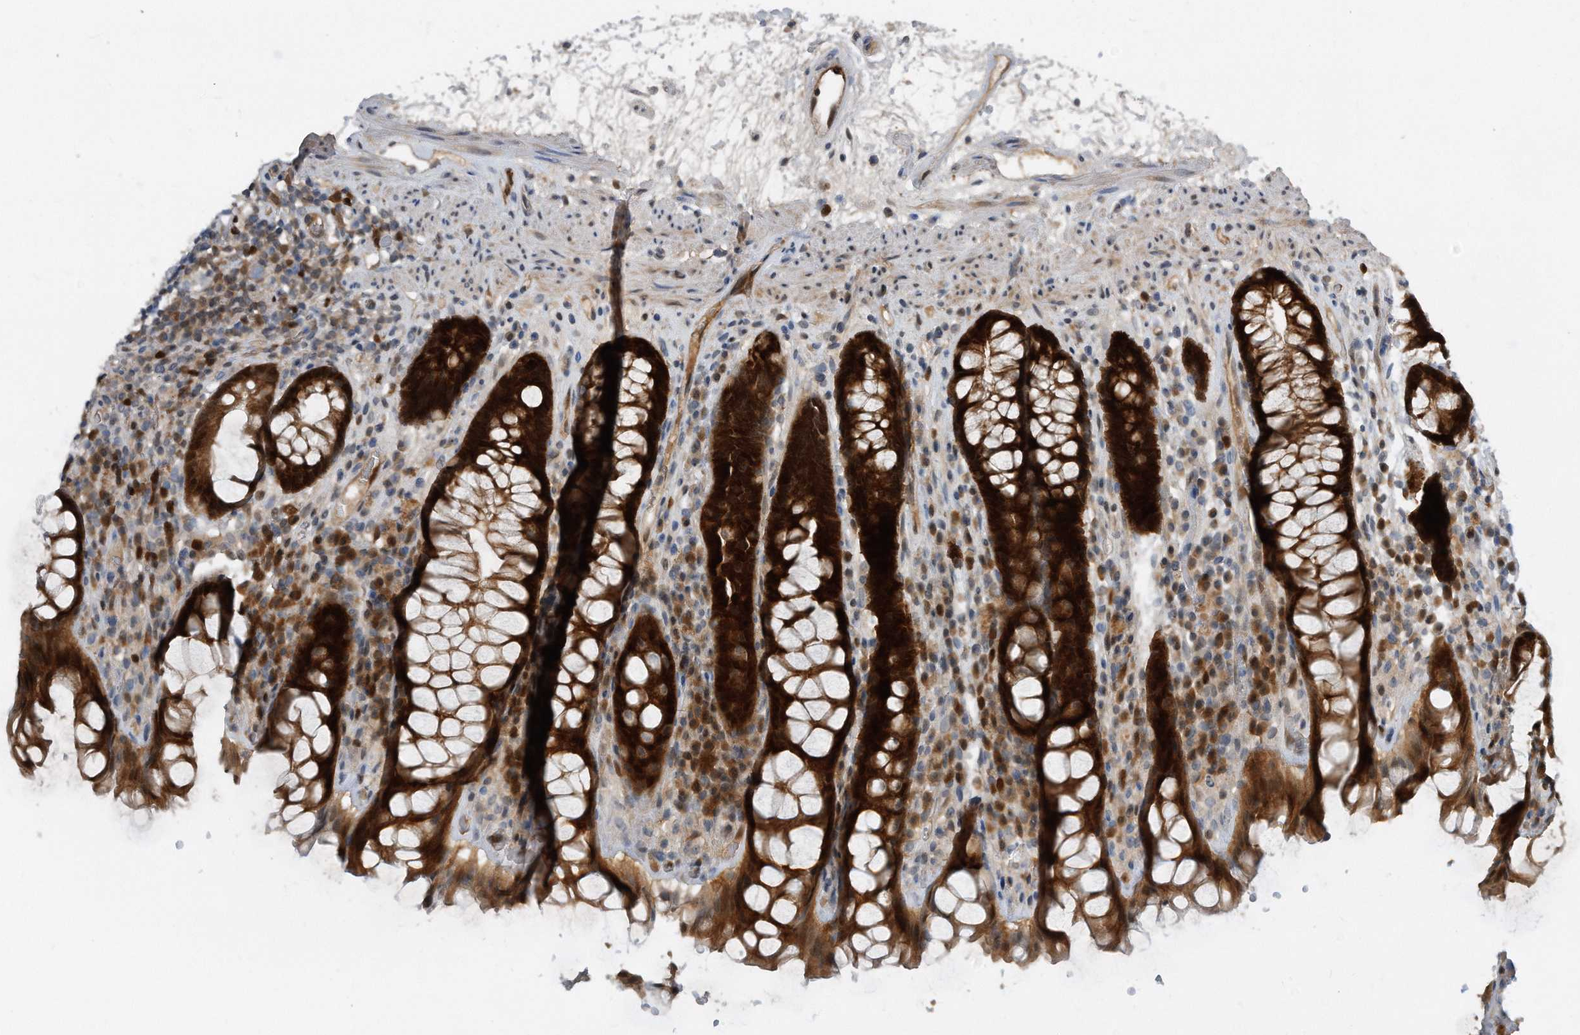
{"staining": {"intensity": "strong", "quantity": ">75%", "location": "cytoplasmic/membranous"}, "tissue": "rectum", "cell_type": "Glandular cells", "image_type": "normal", "snomed": [{"axis": "morphology", "description": "Normal tissue, NOS"}, {"axis": "topography", "description": "Rectum"}], "caption": "Brown immunohistochemical staining in benign rectum reveals strong cytoplasmic/membranous staining in approximately >75% of glandular cells.", "gene": "MAP2K6", "patient": {"sex": "male", "age": 64}}